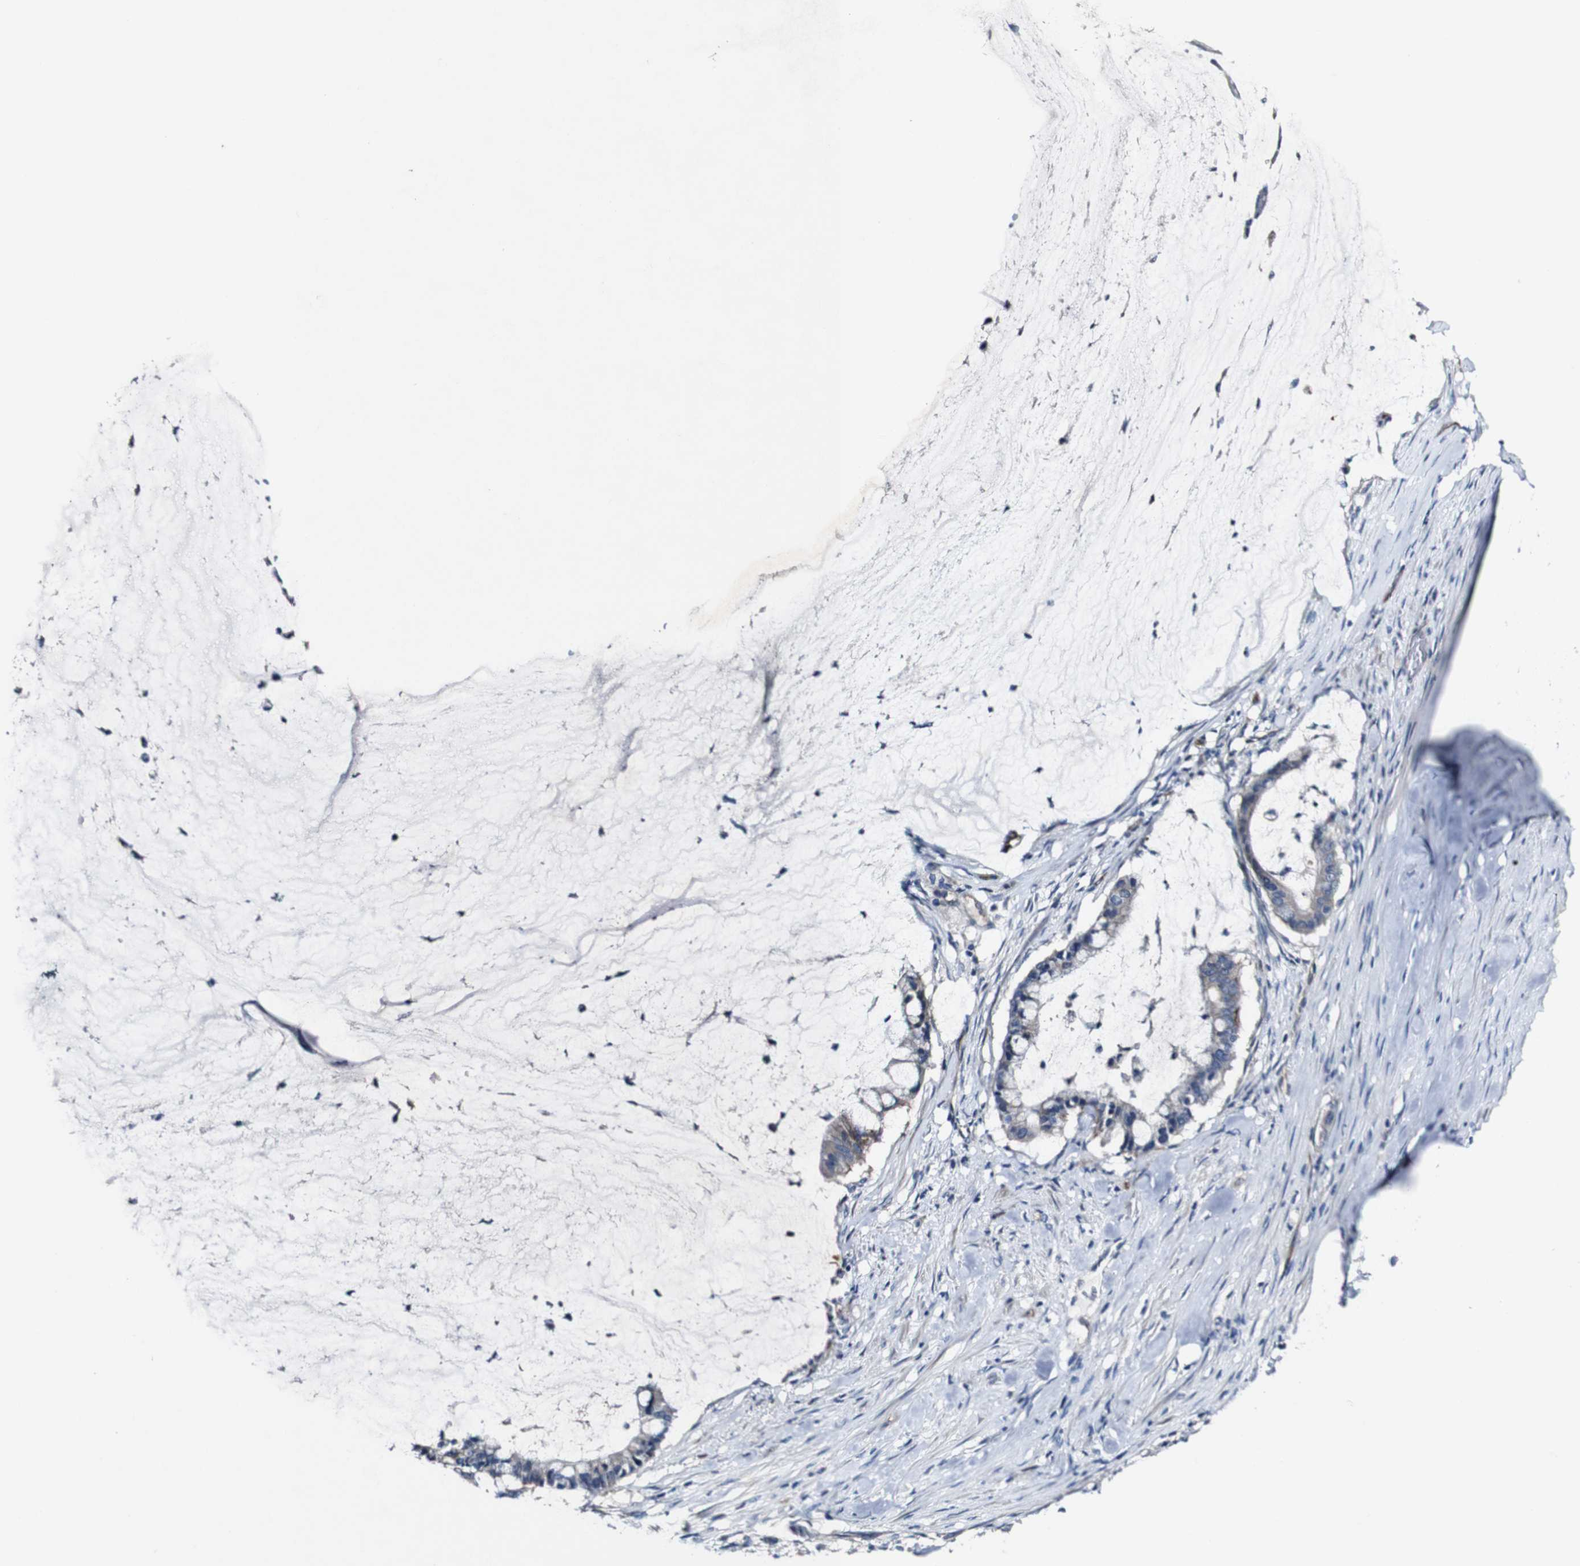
{"staining": {"intensity": "weak", "quantity": "<25%", "location": "cytoplasmic/membranous"}, "tissue": "pancreatic cancer", "cell_type": "Tumor cells", "image_type": "cancer", "snomed": [{"axis": "morphology", "description": "Adenocarcinoma, NOS"}, {"axis": "topography", "description": "Pancreas"}], "caption": "Image shows no protein staining in tumor cells of pancreatic cancer tissue.", "gene": "GRAMD1A", "patient": {"sex": "male", "age": 41}}